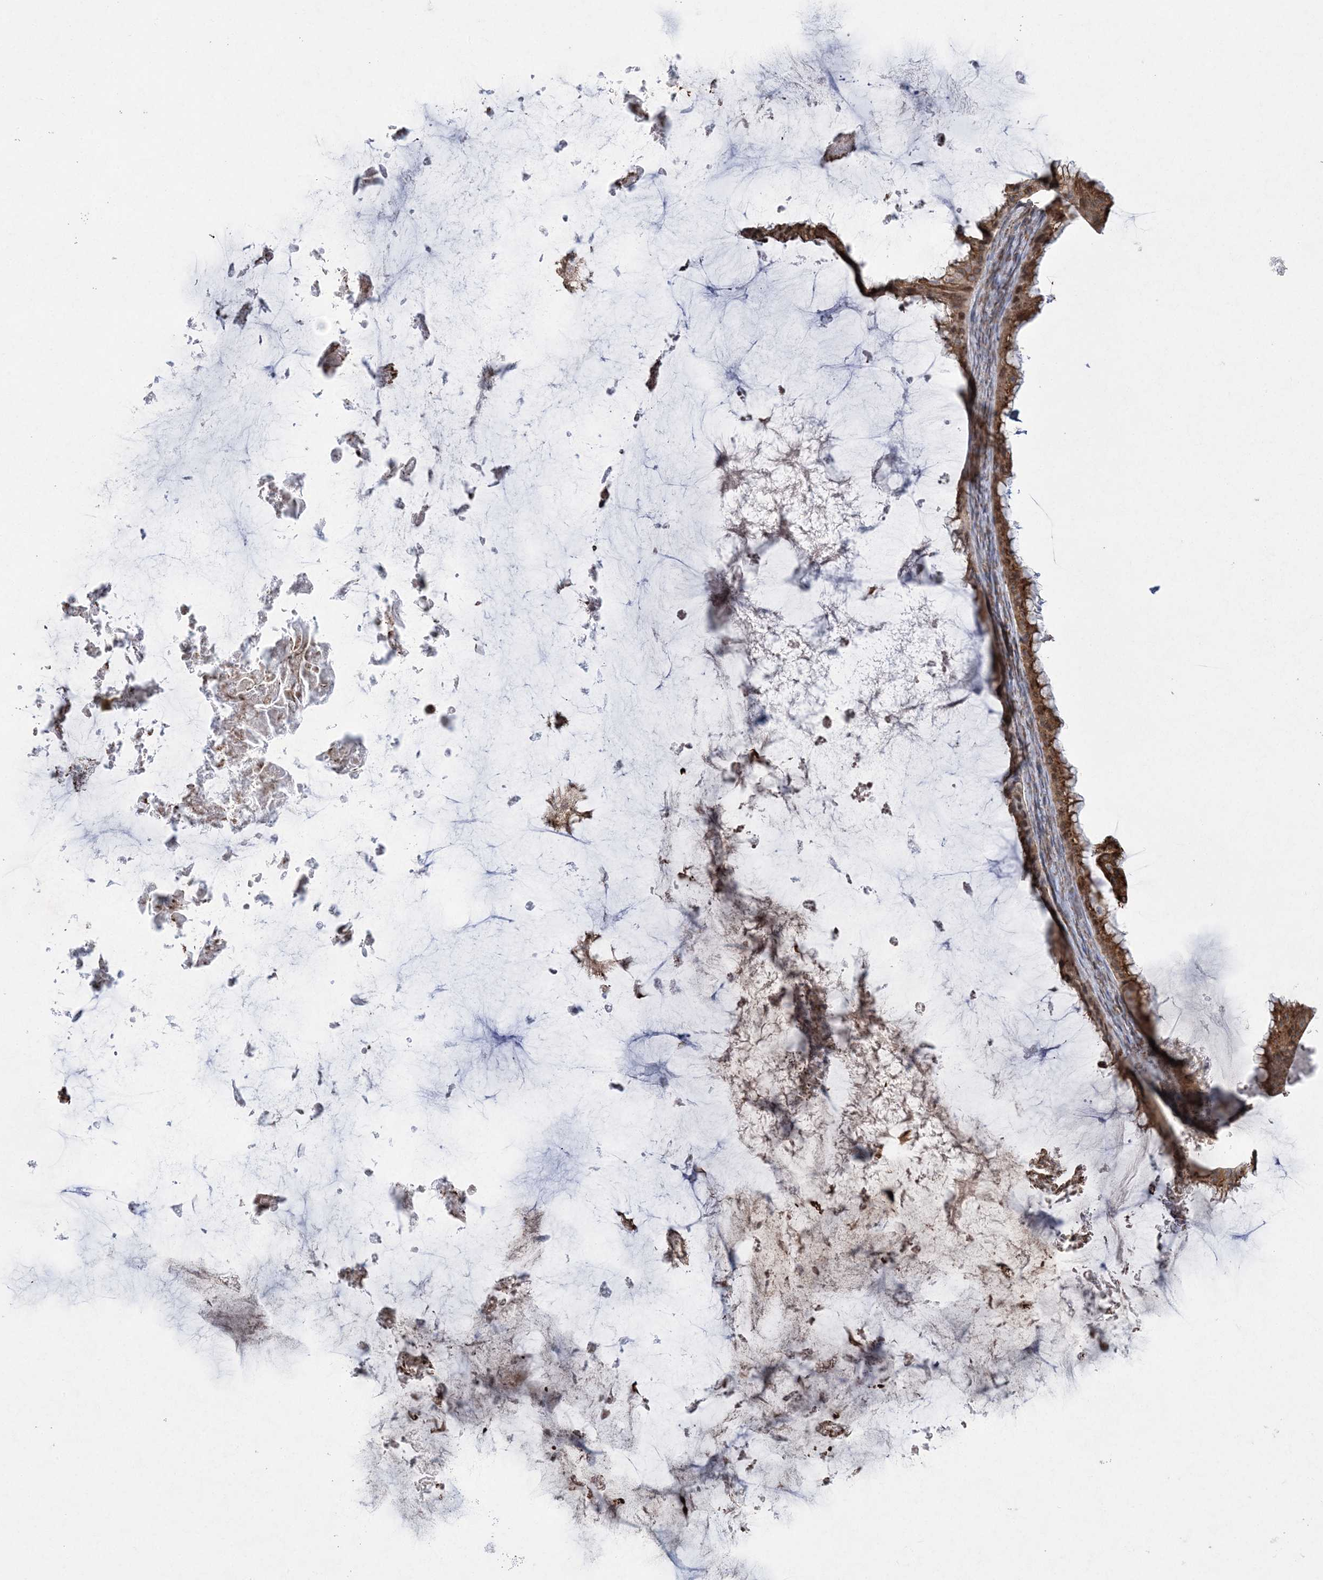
{"staining": {"intensity": "moderate", "quantity": ">75%", "location": "cytoplasmic/membranous,nuclear"}, "tissue": "ovarian cancer", "cell_type": "Tumor cells", "image_type": "cancer", "snomed": [{"axis": "morphology", "description": "Cystadenocarcinoma, mucinous, NOS"}, {"axis": "topography", "description": "Ovary"}], "caption": "A high-resolution image shows immunohistochemistry staining of ovarian cancer, which reveals moderate cytoplasmic/membranous and nuclear staining in about >75% of tumor cells.", "gene": "EFCAB12", "patient": {"sex": "female", "age": 61}}